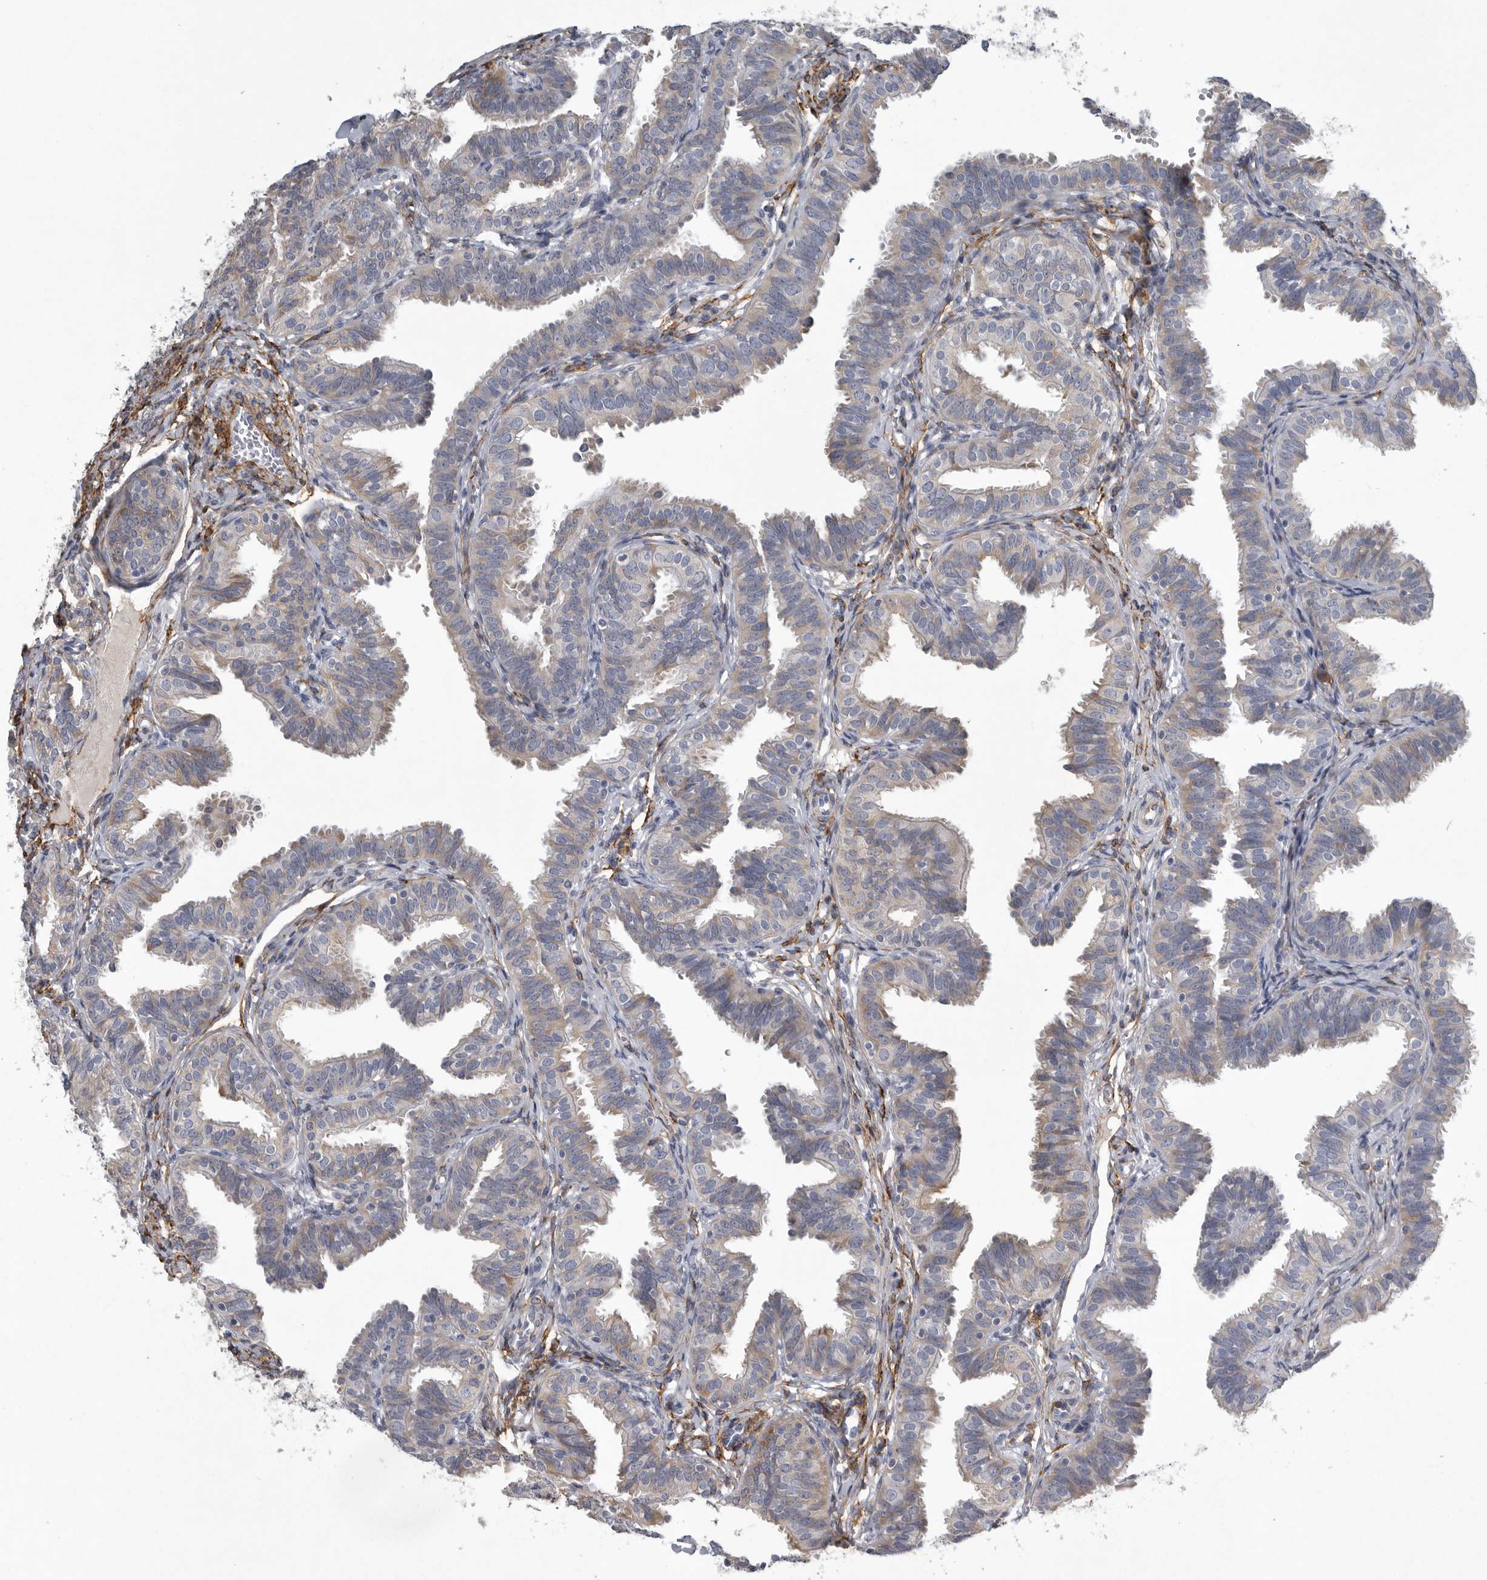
{"staining": {"intensity": "weak", "quantity": "<25%", "location": "cytoplasmic/membranous"}, "tissue": "fallopian tube", "cell_type": "Glandular cells", "image_type": "normal", "snomed": [{"axis": "morphology", "description": "Normal tissue, NOS"}, {"axis": "topography", "description": "Fallopian tube"}], "caption": "Glandular cells are negative for brown protein staining in benign fallopian tube. Nuclei are stained in blue.", "gene": "MINPP1", "patient": {"sex": "female", "age": 35}}